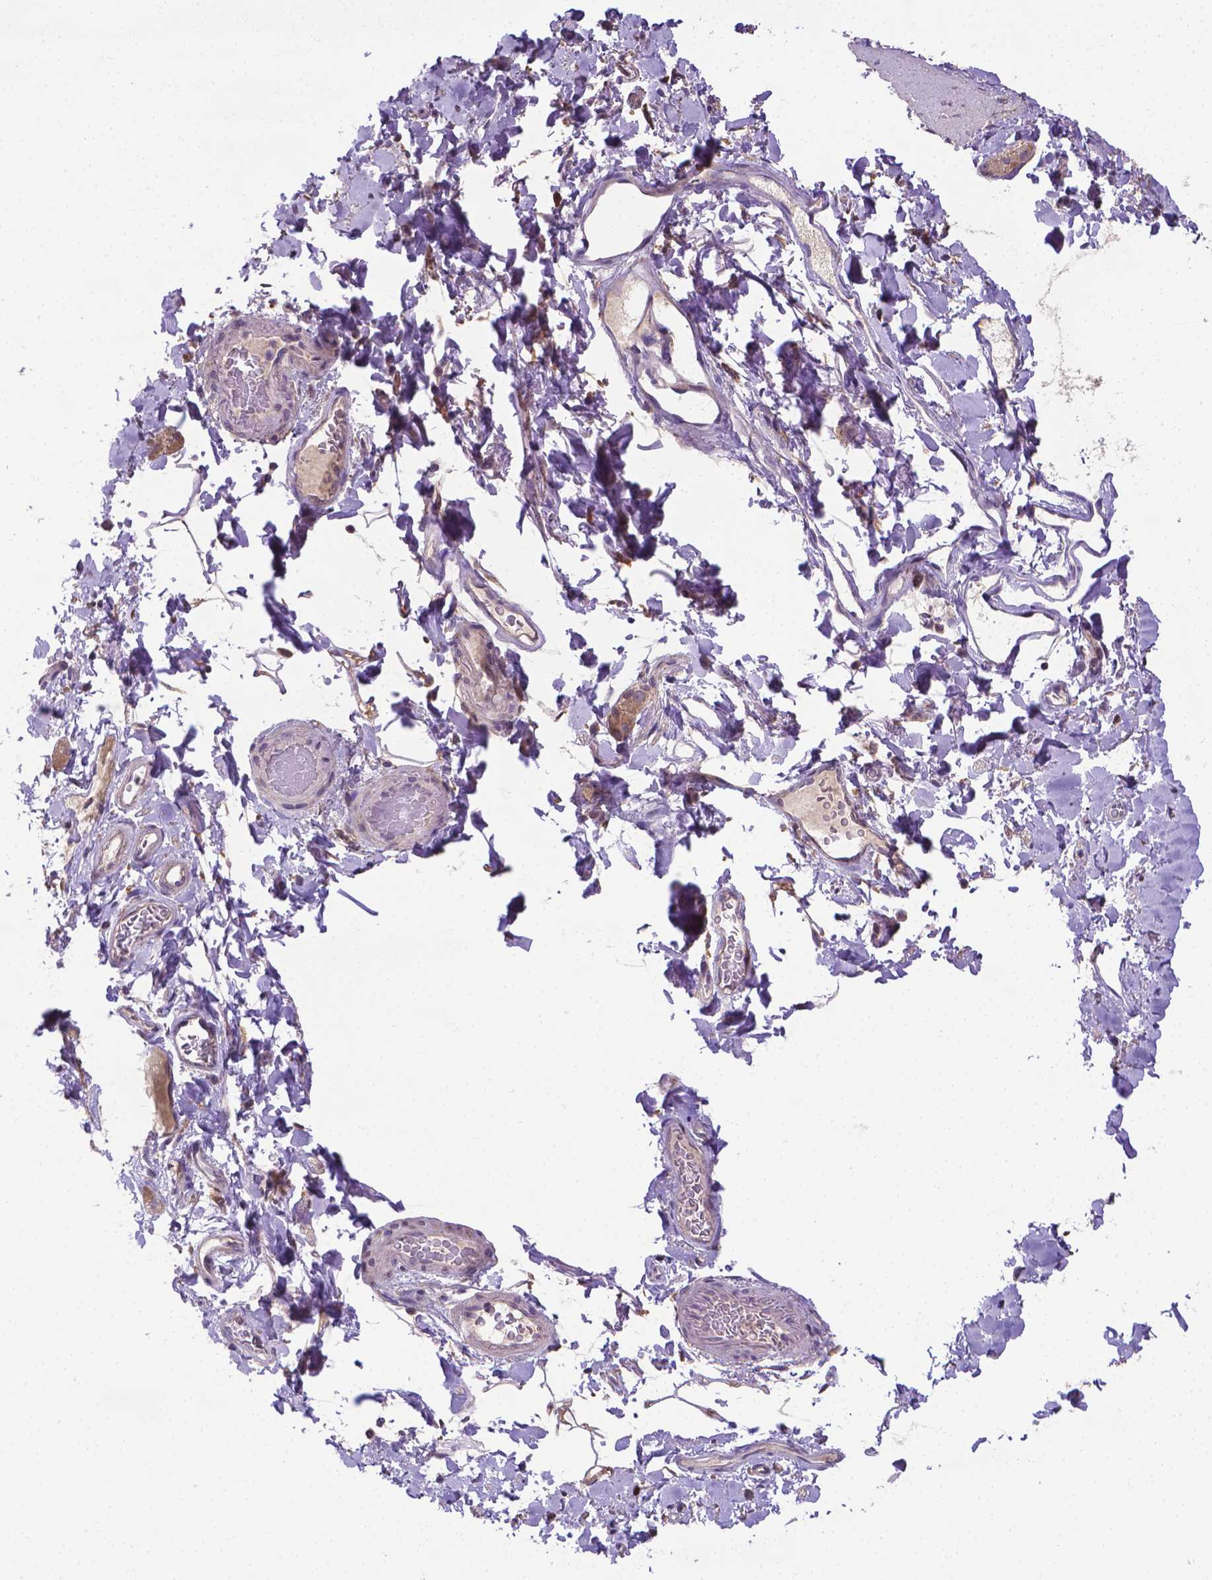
{"staining": {"intensity": "negative", "quantity": "none", "location": "none"}, "tissue": "smooth muscle", "cell_type": "Smooth muscle cells", "image_type": "normal", "snomed": [{"axis": "morphology", "description": "Normal tissue, NOS"}, {"axis": "topography", "description": "Smooth muscle"}, {"axis": "topography", "description": "Colon"}], "caption": "This is an immunohistochemistry (IHC) histopathology image of benign human smooth muscle. There is no expression in smooth muscle cells.", "gene": "GPR63", "patient": {"sex": "male", "age": 73}}